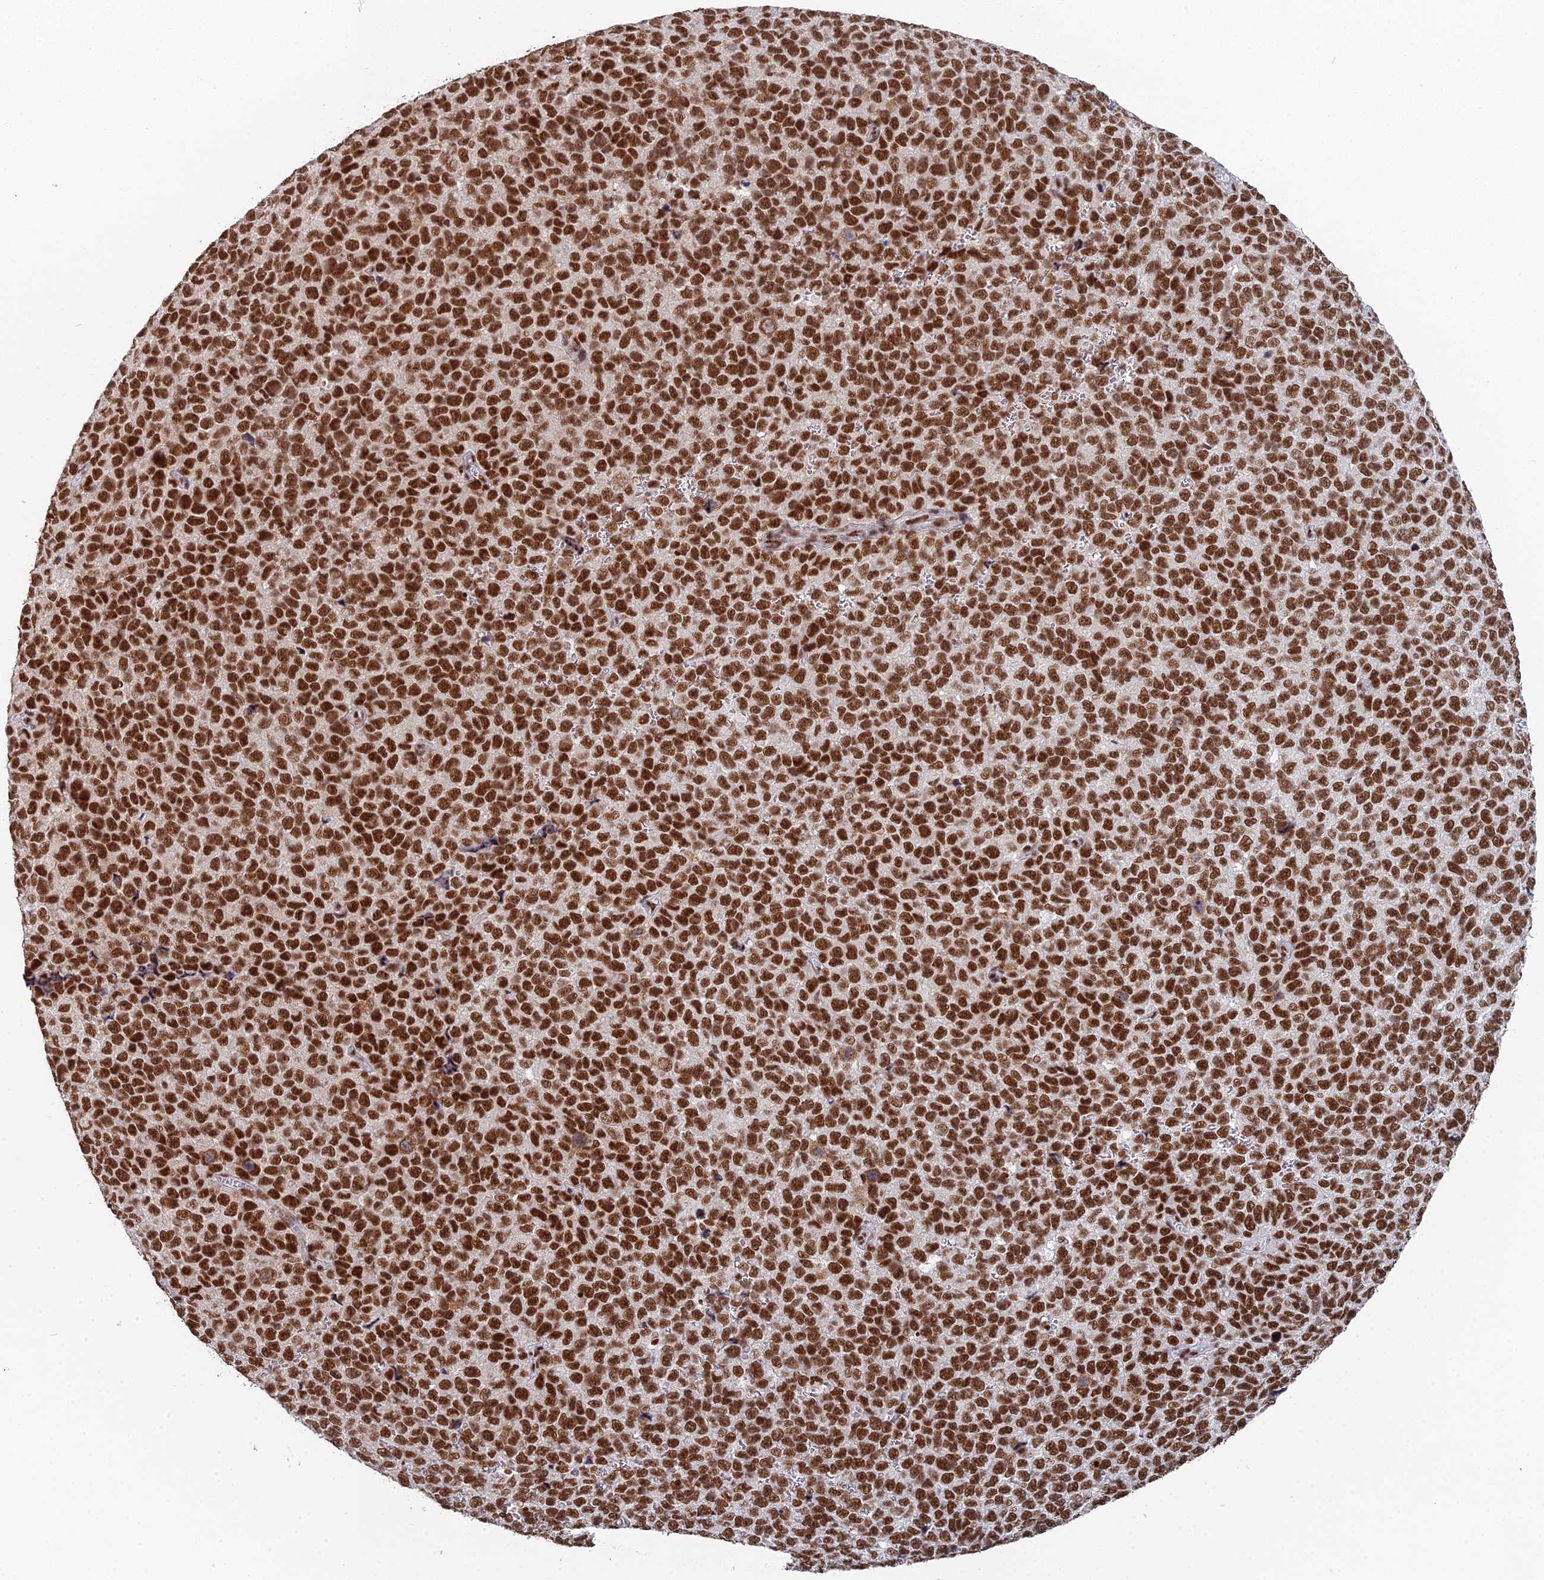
{"staining": {"intensity": "strong", "quantity": ">75%", "location": "nuclear"}, "tissue": "melanoma", "cell_type": "Tumor cells", "image_type": "cancer", "snomed": [{"axis": "morphology", "description": "Malignant melanoma, NOS"}, {"axis": "topography", "description": "Nose, NOS"}], "caption": "Human malignant melanoma stained with a brown dye exhibits strong nuclear positive expression in about >75% of tumor cells.", "gene": "SF3B3", "patient": {"sex": "female", "age": 48}}